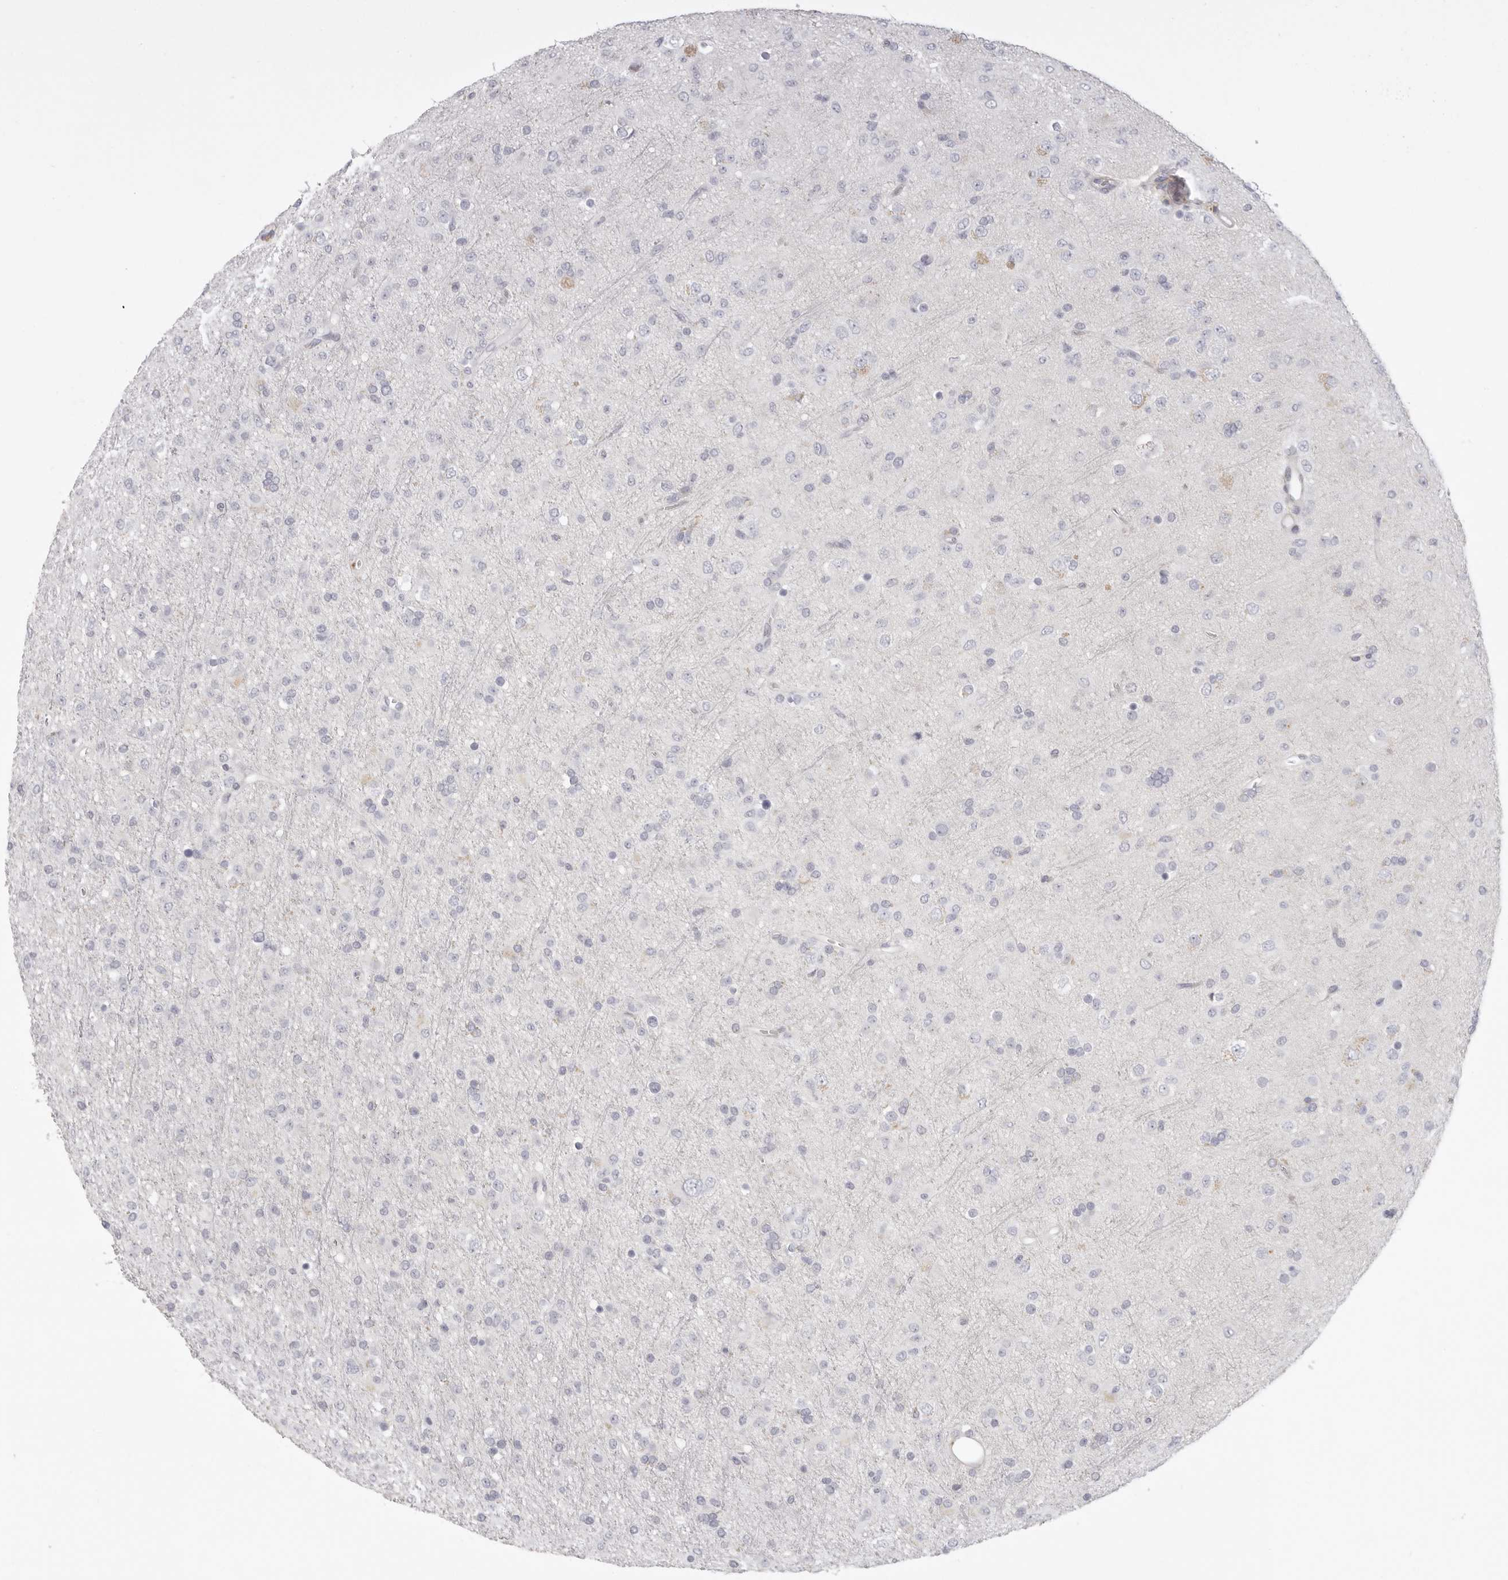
{"staining": {"intensity": "negative", "quantity": "none", "location": "none"}, "tissue": "glioma", "cell_type": "Tumor cells", "image_type": "cancer", "snomed": [{"axis": "morphology", "description": "Glioma, malignant, Low grade"}, {"axis": "topography", "description": "Brain"}], "caption": "Protein analysis of glioma displays no significant expression in tumor cells.", "gene": "RXFP1", "patient": {"sex": "male", "age": 65}}